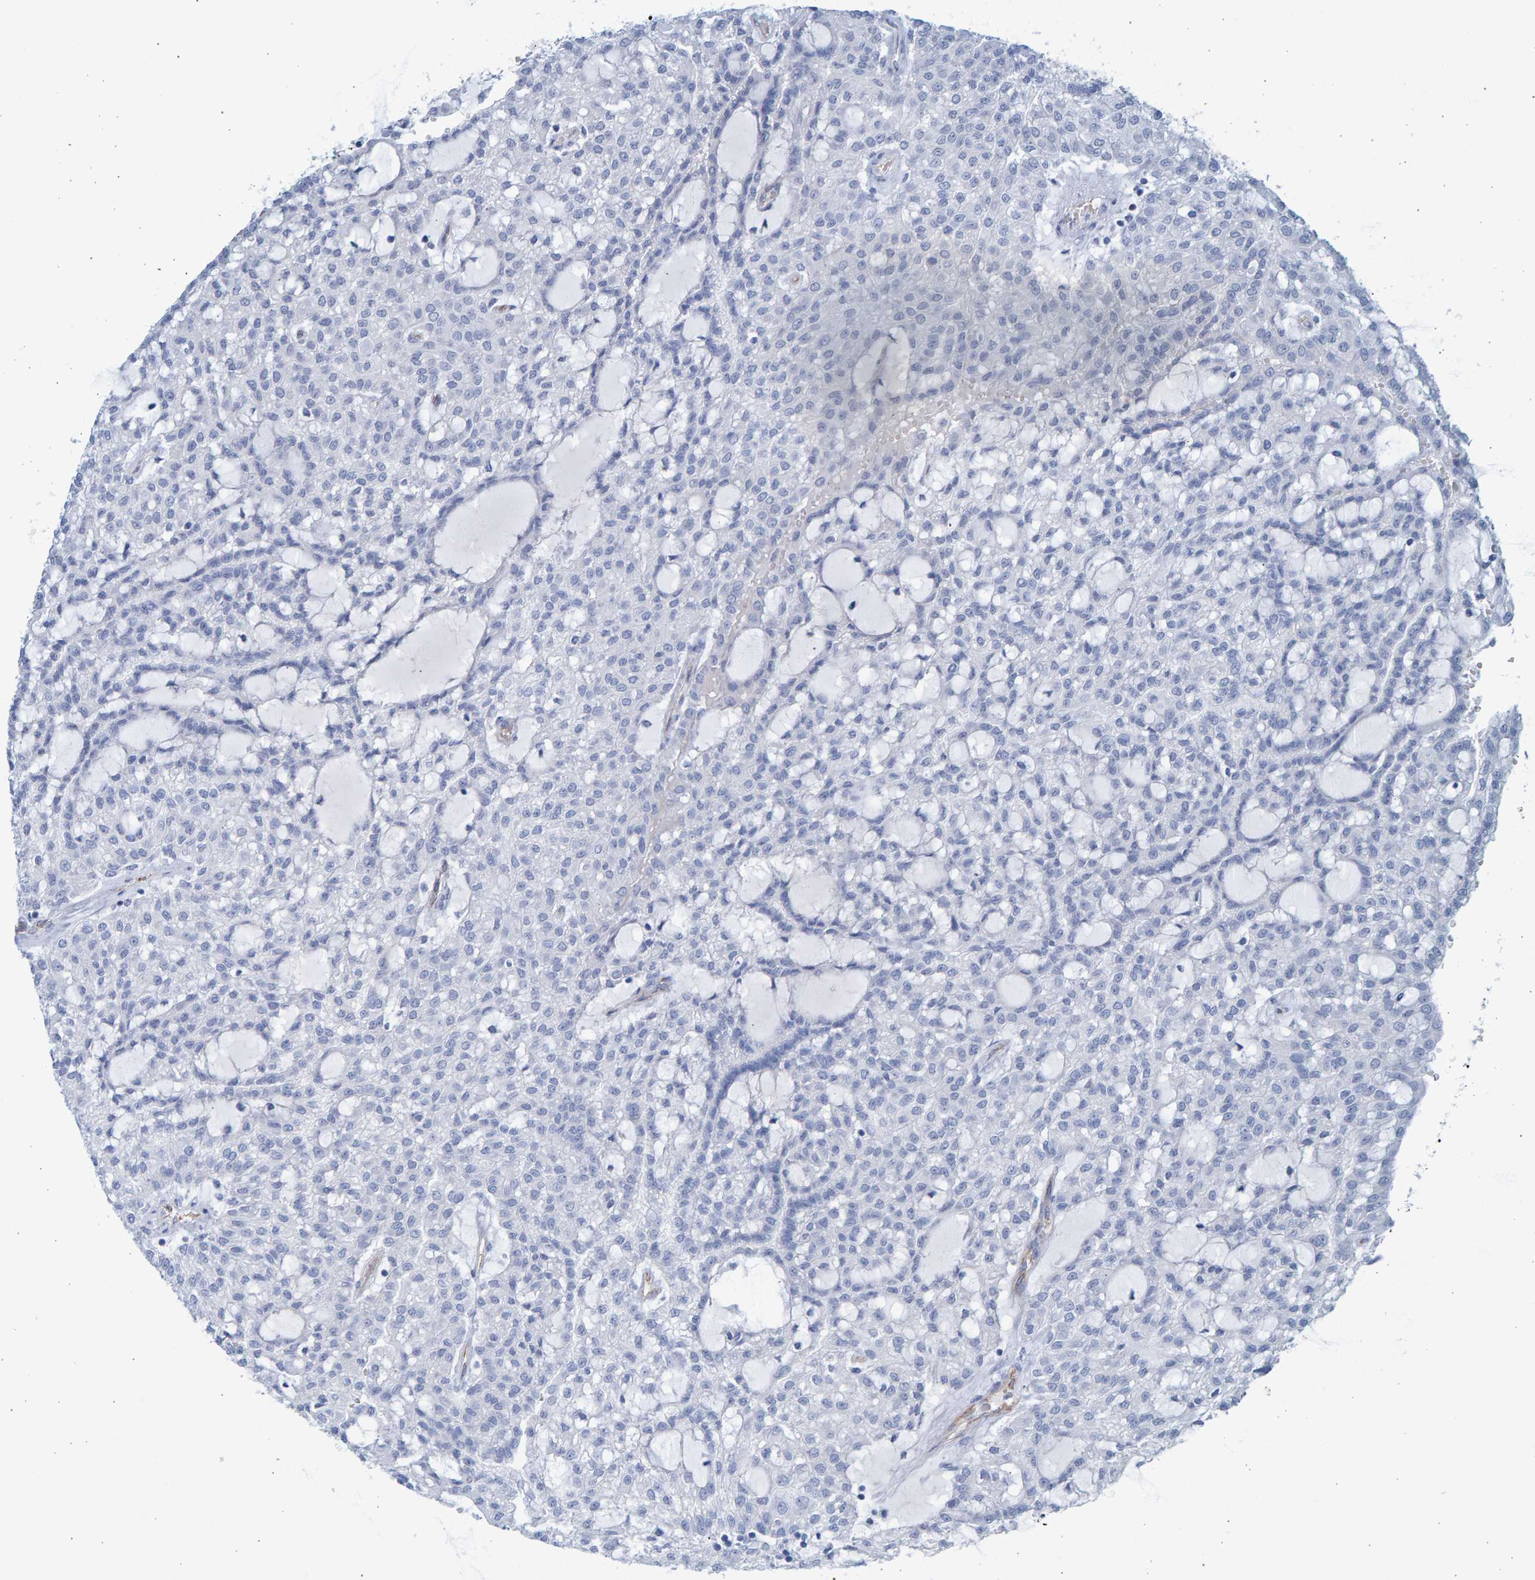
{"staining": {"intensity": "negative", "quantity": "none", "location": "none"}, "tissue": "renal cancer", "cell_type": "Tumor cells", "image_type": "cancer", "snomed": [{"axis": "morphology", "description": "Adenocarcinoma, NOS"}, {"axis": "topography", "description": "Kidney"}], "caption": "Renal cancer (adenocarcinoma) was stained to show a protein in brown. There is no significant staining in tumor cells.", "gene": "SLC34A3", "patient": {"sex": "male", "age": 63}}